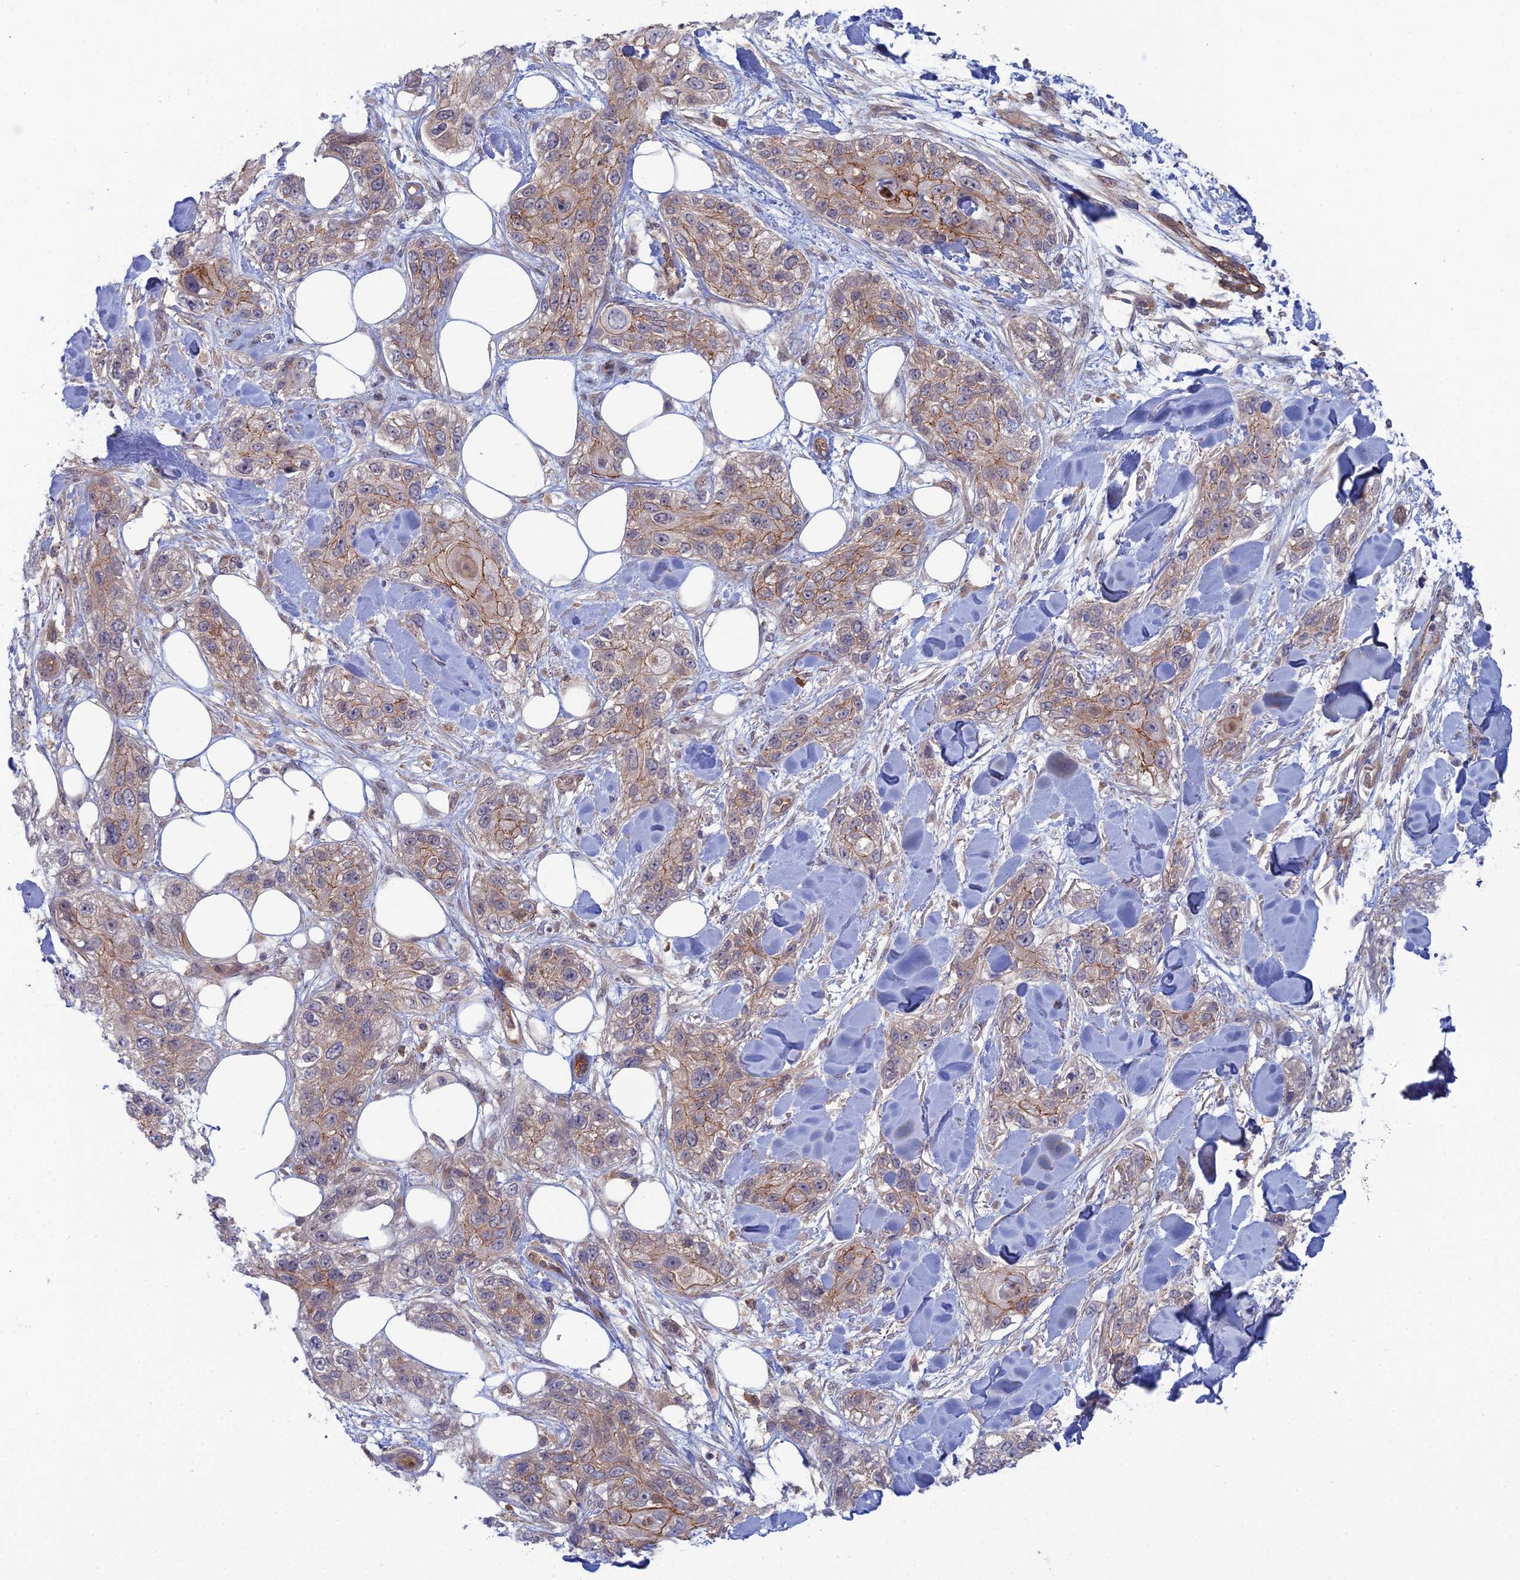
{"staining": {"intensity": "moderate", "quantity": "<25%", "location": "cytoplasmic/membranous"}, "tissue": "skin cancer", "cell_type": "Tumor cells", "image_type": "cancer", "snomed": [{"axis": "morphology", "description": "Normal tissue, NOS"}, {"axis": "morphology", "description": "Squamous cell carcinoma, NOS"}, {"axis": "topography", "description": "Skin"}], "caption": "A low amount of moderate cytoplasmic/membranous expression is present in about <25% of tumor cells in squamous cell carcinoma (skin) tissue.", "gene": "ABHD1", "patient": {"sex": "male", "age": 72}}